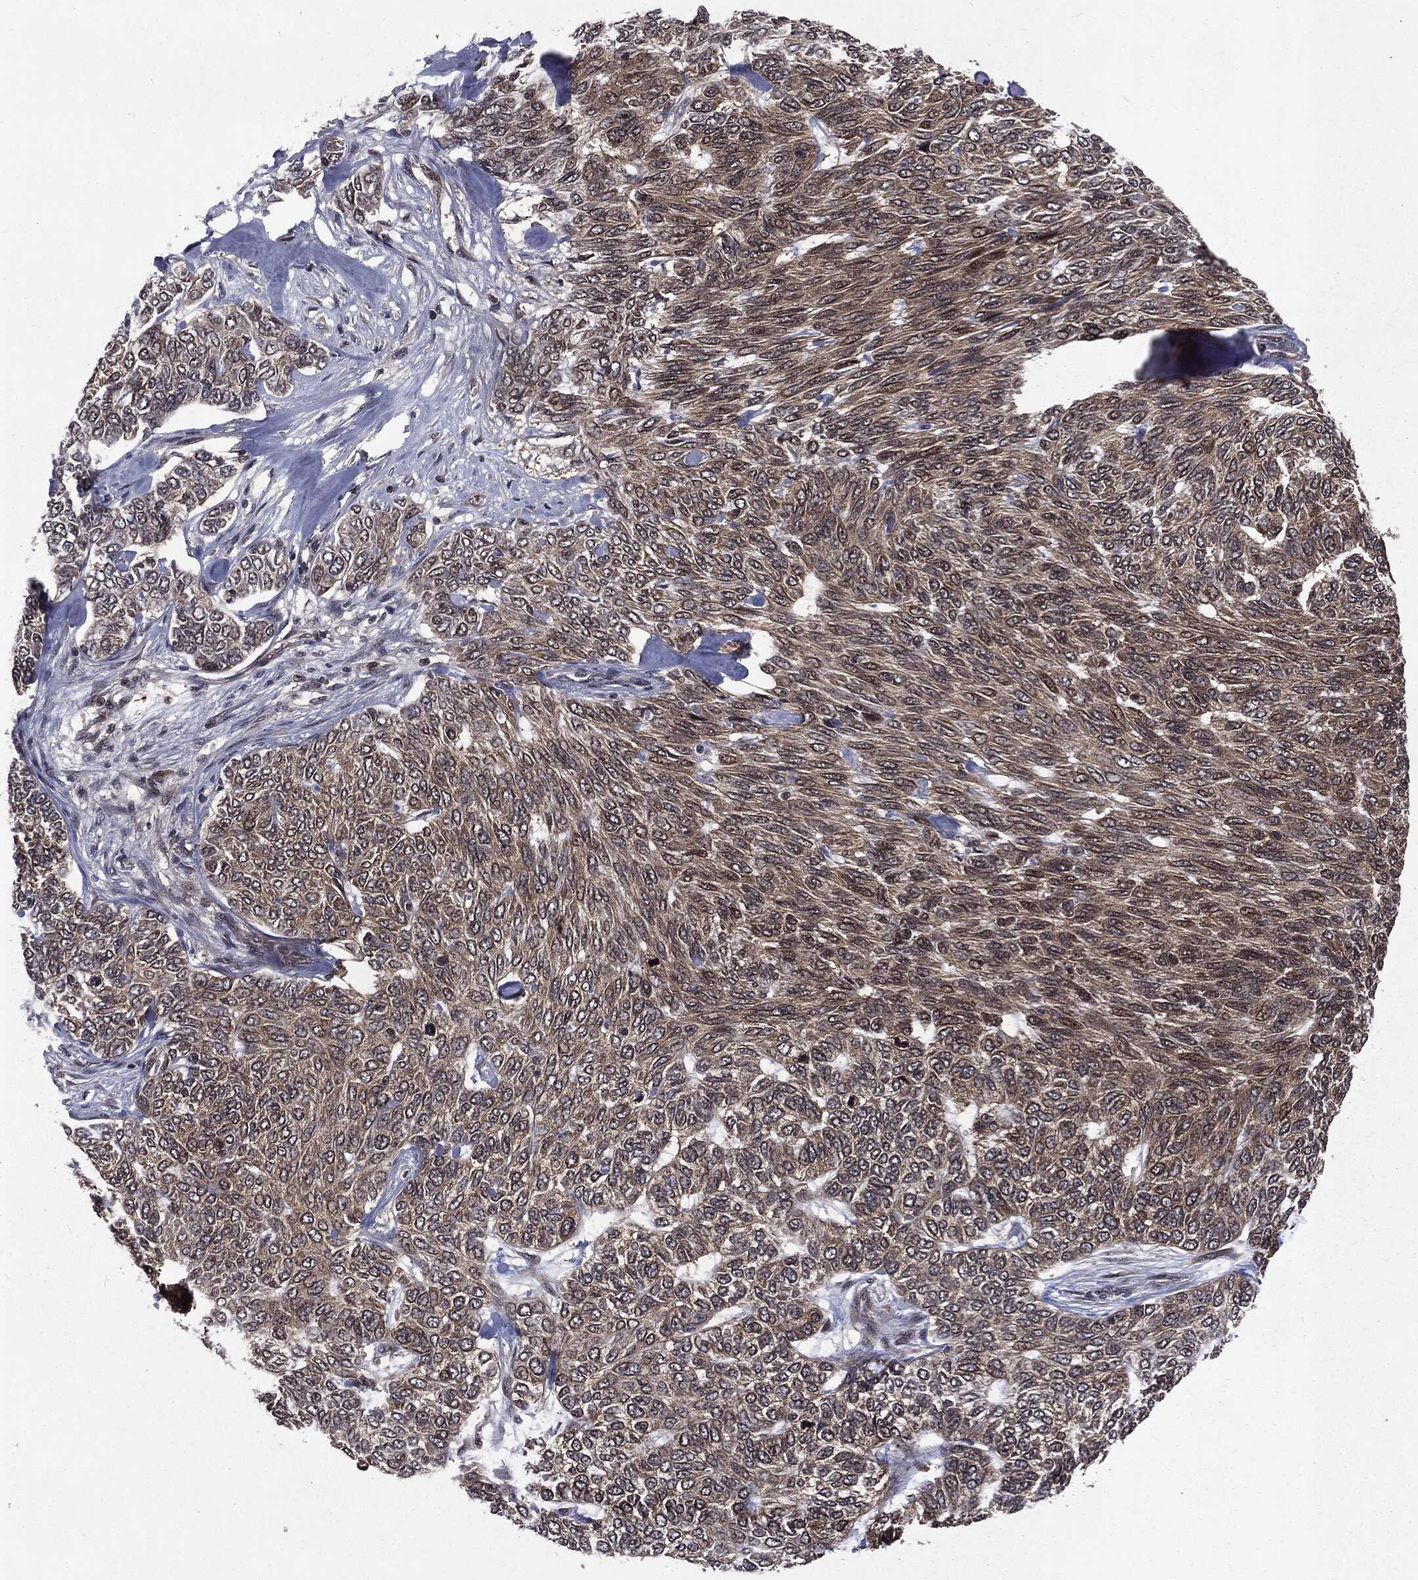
{"staining": {"intensity": "moderate", "quantity": "25%-75%", "location": "cytoplasmic/membranous"}, "tissue": "skin cancer", "cell_type": "Tumor cells", "image_type": "cancer", "snomed": [{"axis": "morphology", "description": "Basal cell carcinoma"}, {"axis": "topography", "description": "Skin"}], "caption": "This is a micrograph of immunohistochemistry staining of skin cancer, which shows moderate expression in the cytoplasmic/membranous of tumor cells.", "gene": "STAU2", "patient": {"sex": "female", "age": 65}}